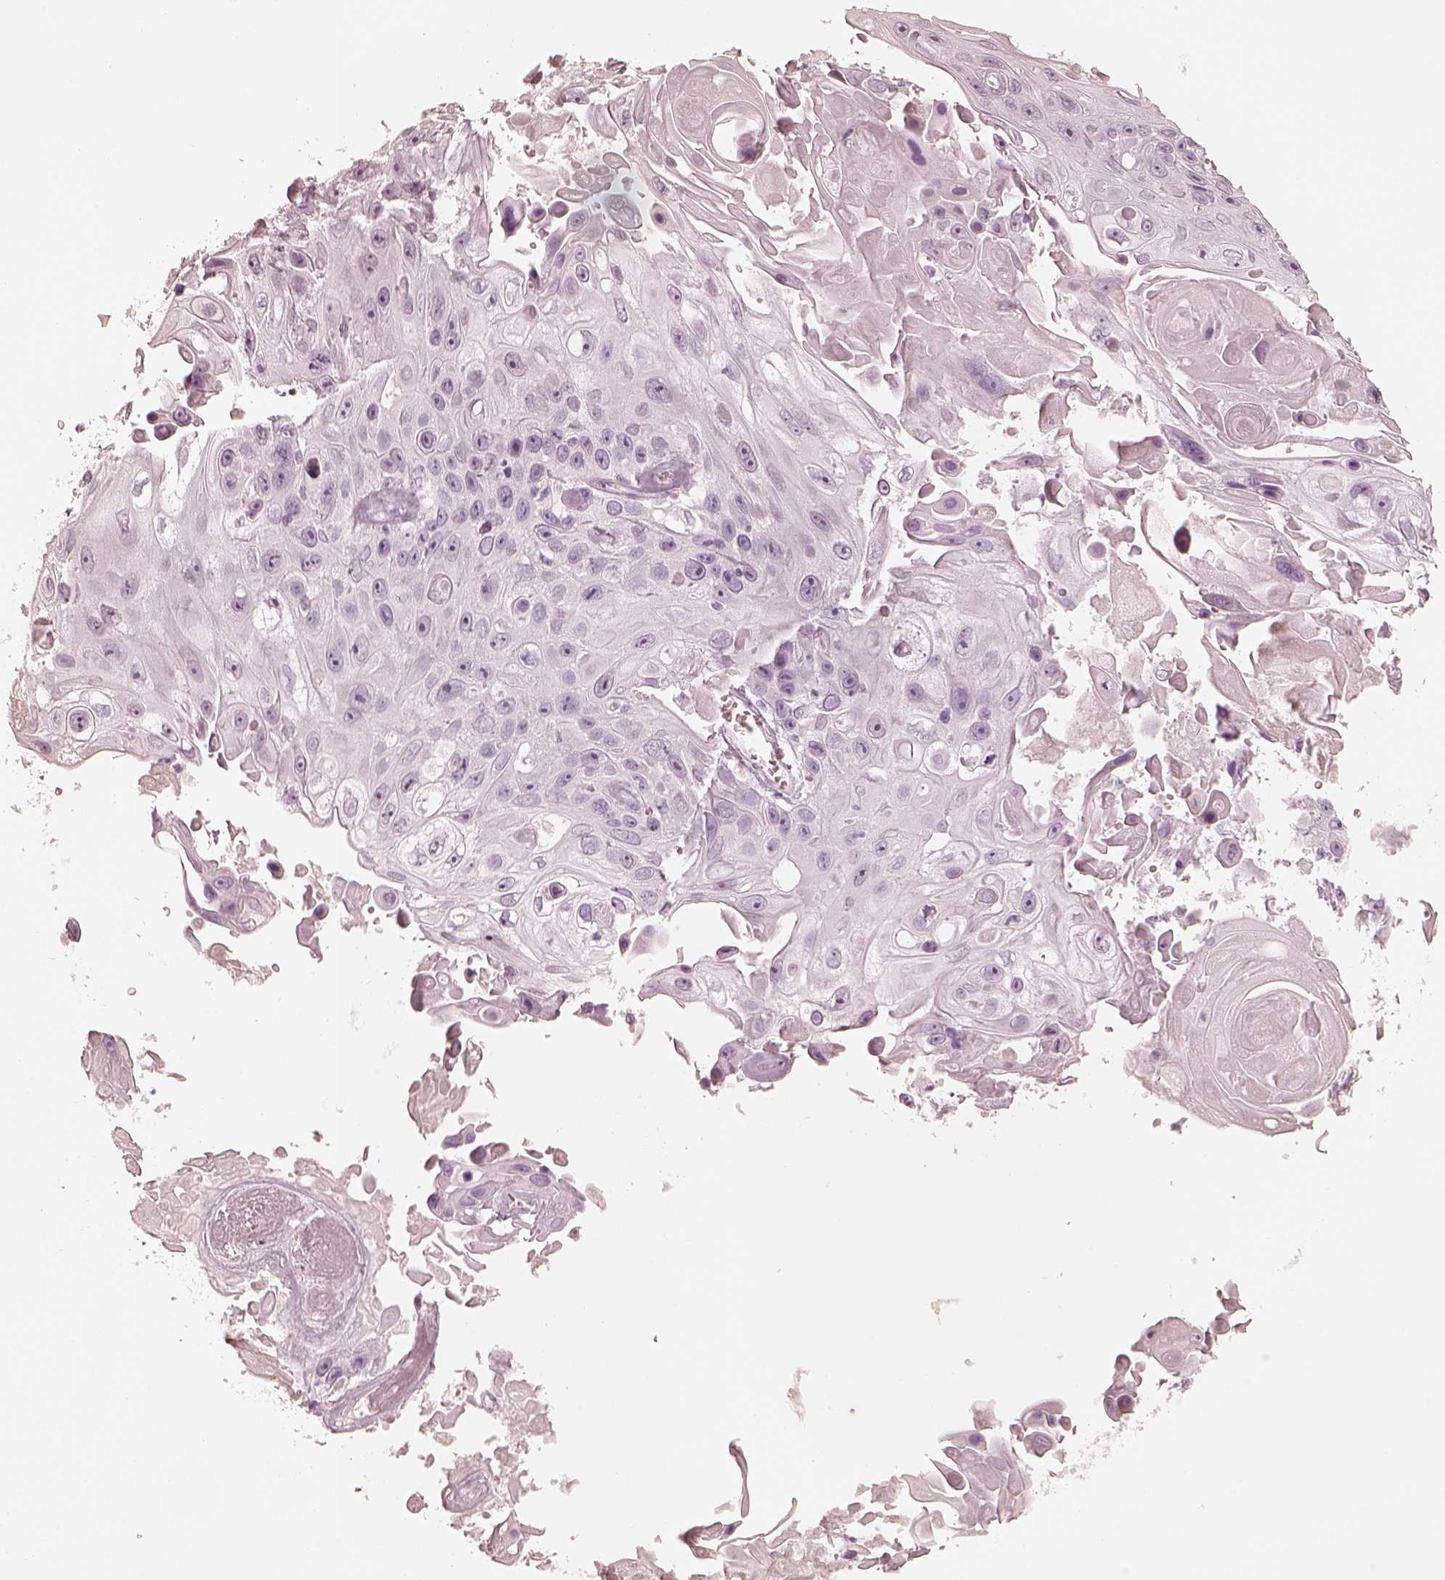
{"staining": {"intensity": "negative", "quantity": "none", "location": "none"}, "tissue": "skin cancer", "cell_type": "Tumor cells", "image_type": "cancer", "snomed": [{"axis": "morphology", "description": "Squamous cell carcinoma, NOS"}, {"axis": "topography", "description": "Skin"}], "caption": "An image of skin squamous cell carcinoma stained for a protein displays no brown staining in tumor cells.", "gene": "KRT82", "patient": {"sex": "male", "age": 82}}